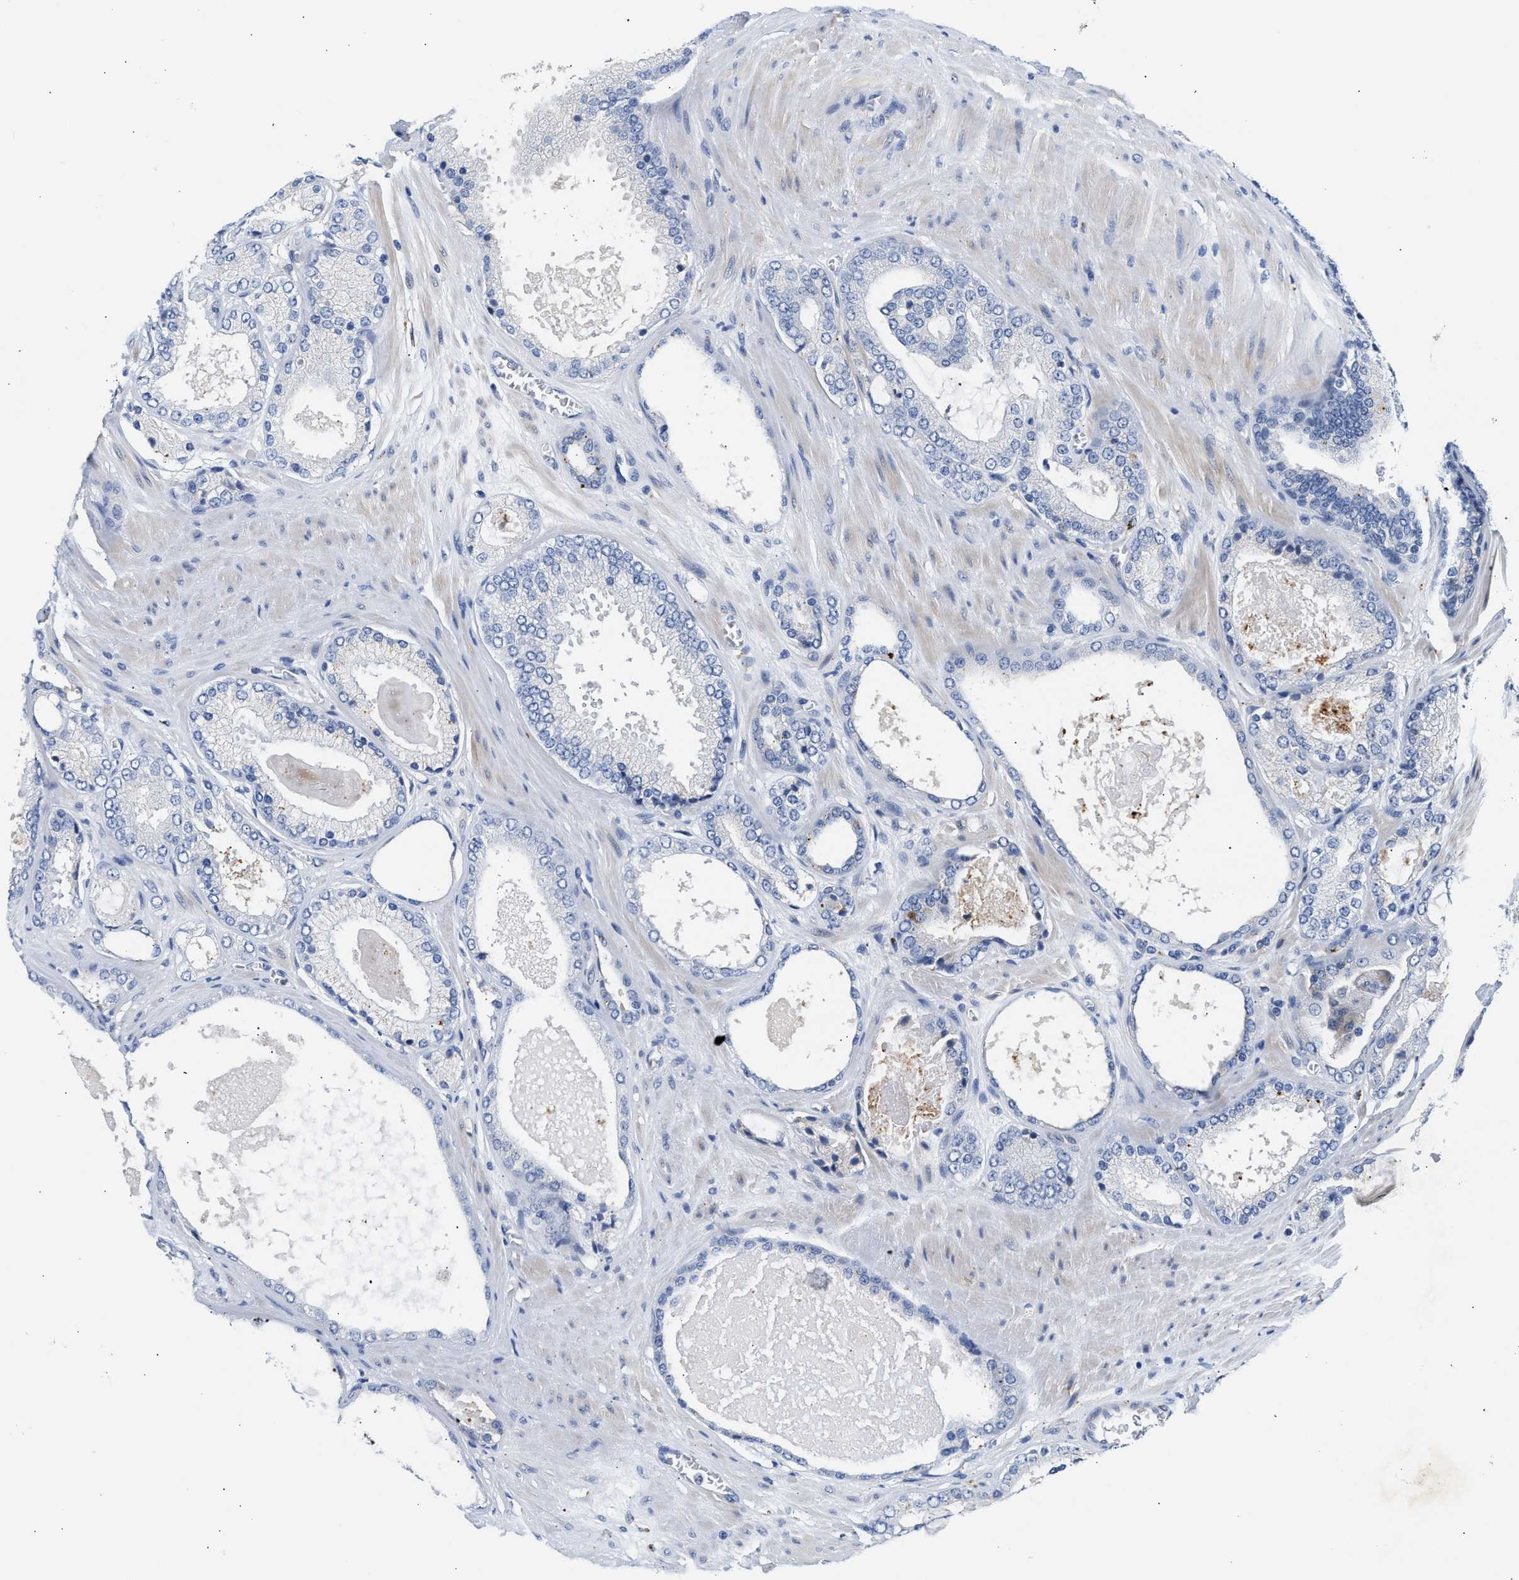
{"staining": {"intensity": "negative", "quantity": "none", "location": "none"}, "tissue": "prostate cancer", "cell_type": "Tumor cells", "image_type": "cancer", "snomed": [{"axis": "morphology", "description": "Adenocarcinoma, High grade"}, {"axis": "topography", "description": "Prostate"}], "caption": "The image reveals no significant expression in tumor cells of prostate adenocarcinoma (high-grade).", "gene": "PPM1L", "patient": {"sex": "male", "age": 65}}